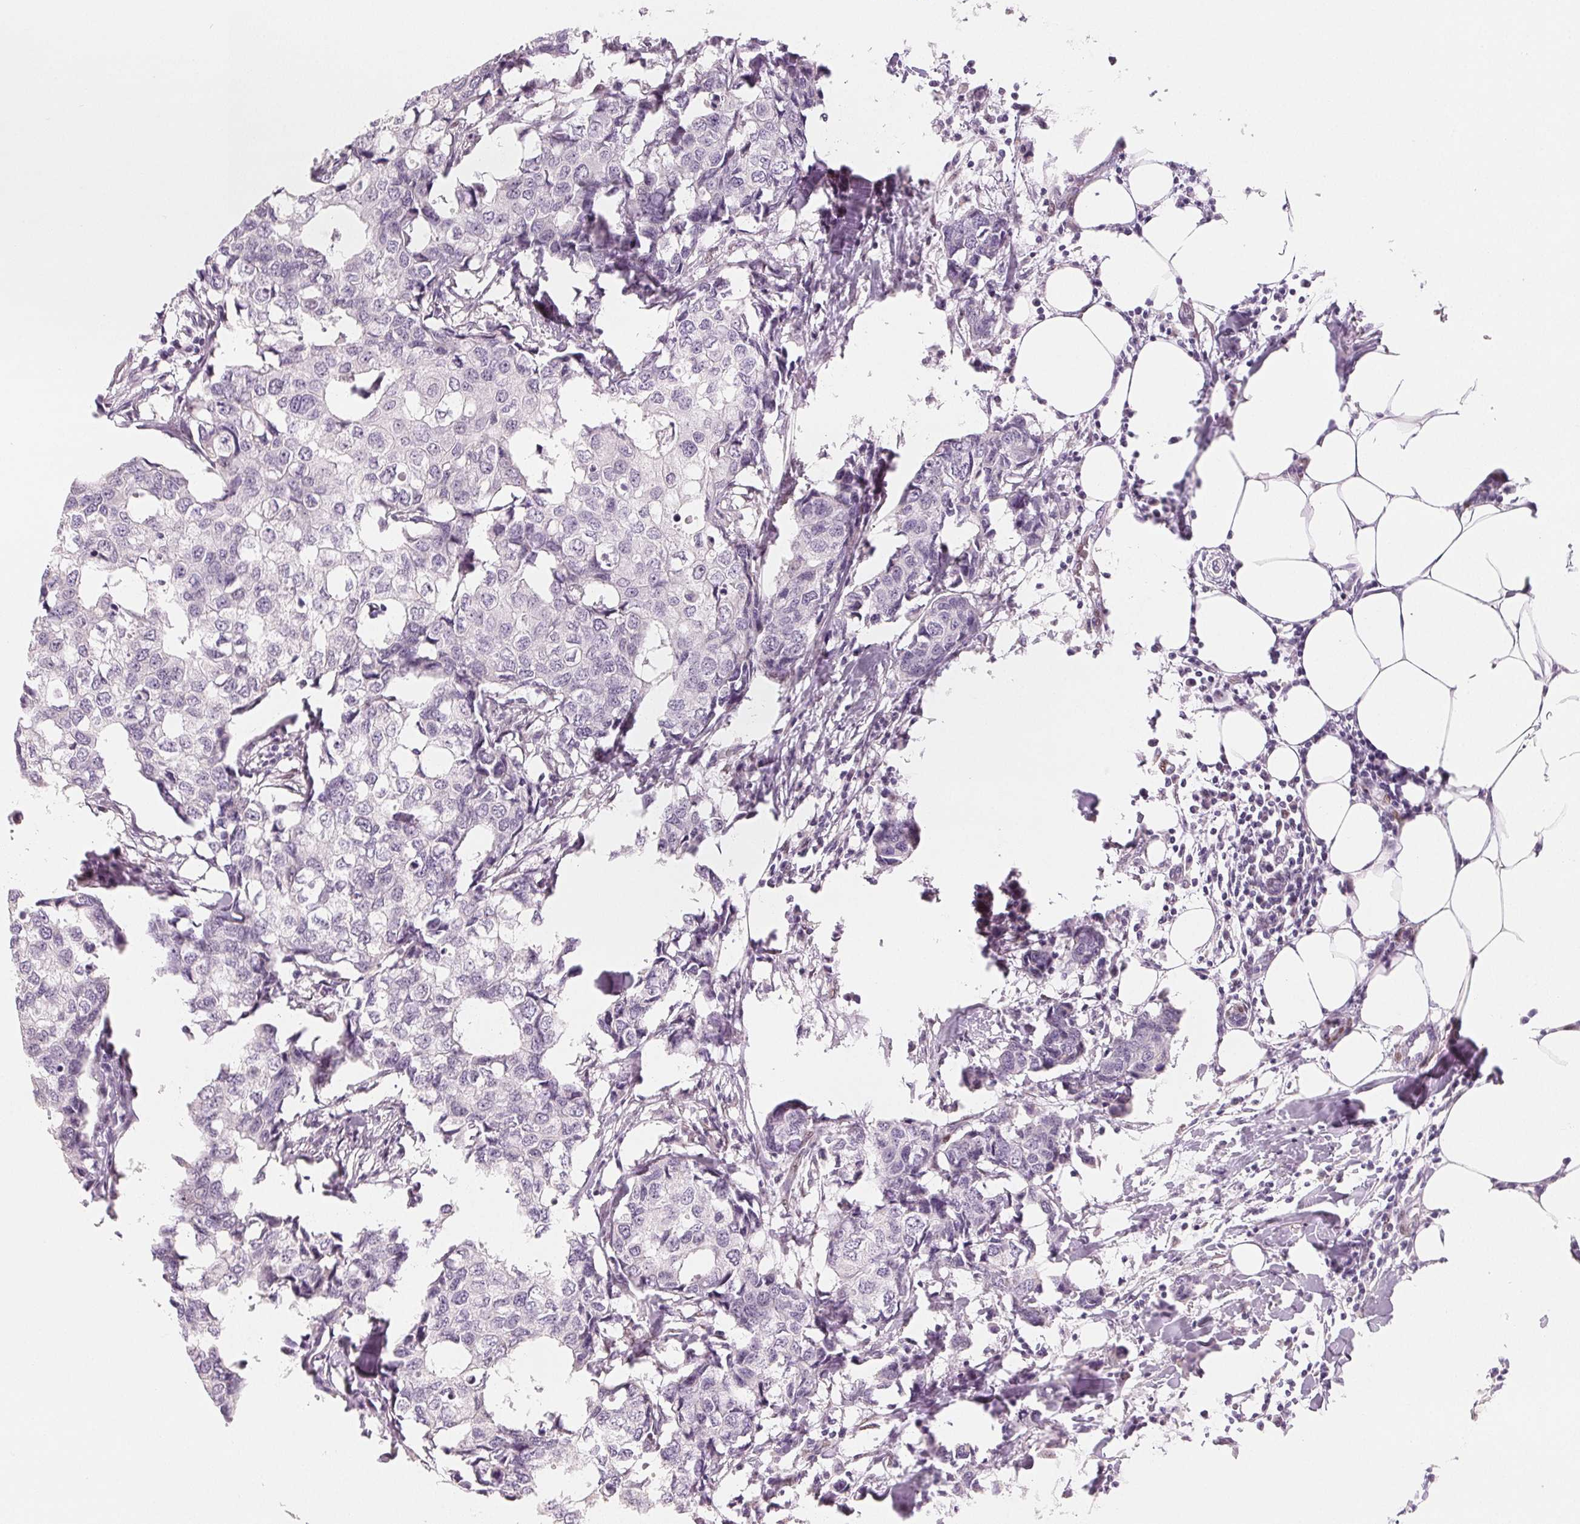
{"staining": {"intensity": "negative", "quantity": "none", "location": "none"}, "tissue": "breast cancer", "cell_type": "Tumor cells", "image_type": "cancer", "snomed": [{"axis": "morphology", "description": "Duct carcinoma"}, {"axis": "topography", "description": "Breast"}], "caption": "Tumor cells are negative for protein expression in human breast invasive ductal carcinoma.", "gene": "SMARCD3", "patient": {"sex": "female", "age": 27}}